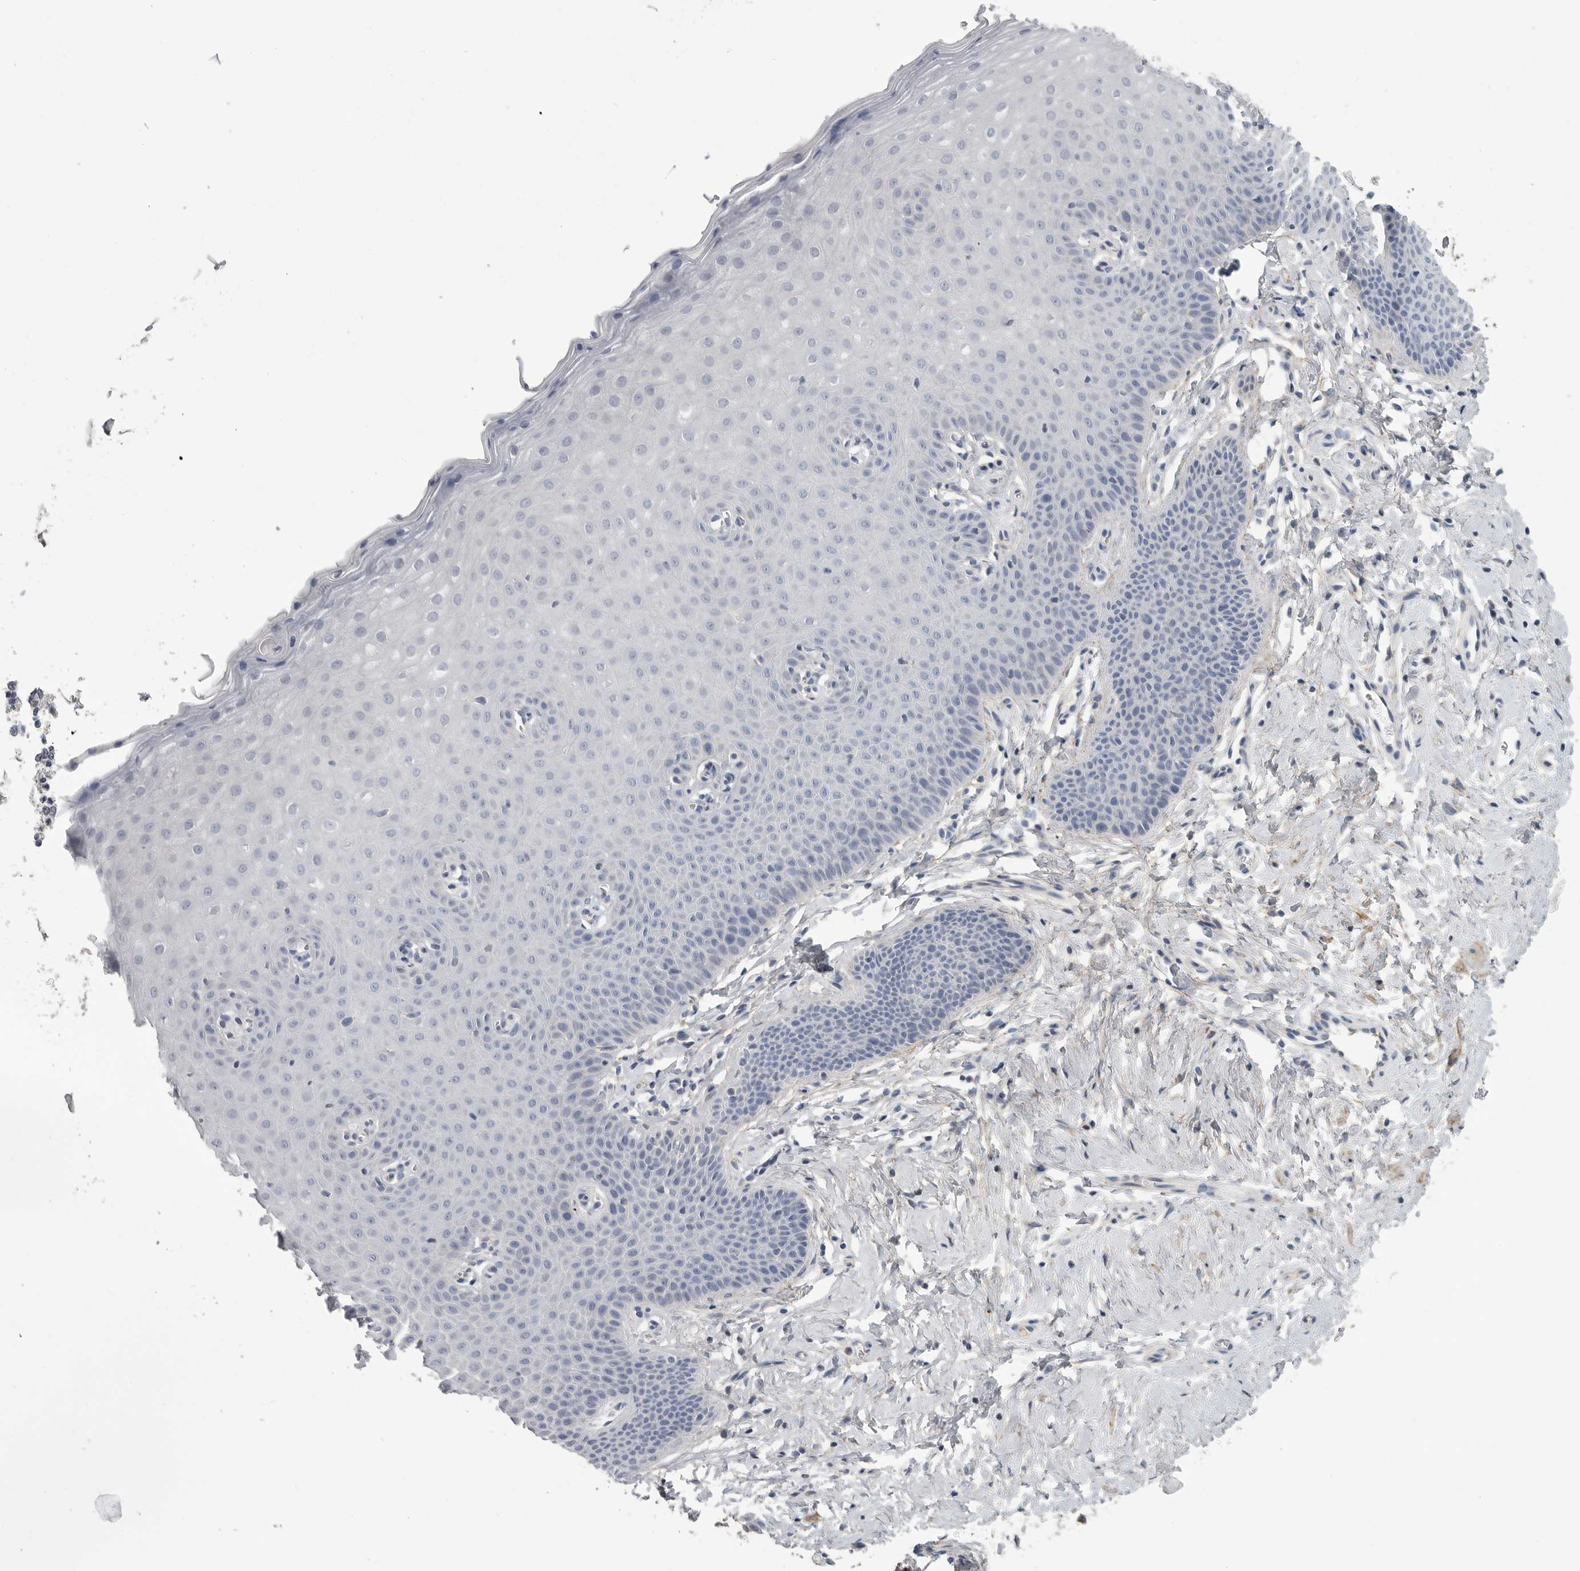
{"staining": {"intensity": "negative", "quantity": "none", "location": "none"}, "tissue": "cervix", "cell_type": "Glandular cells", "image_type": "normal", "snomed": [{"axis": "morphology", "description": "Normal tissue, NOS"}, {"axis": "topography", "description": "Cervix"}], "caption": "The micrograph shows no significant positivity in glandular cells of cervix. The staining was performed using DAB (3,3'-diaminobenzidine) to visualize the protein expression in brown, while the nuclei were stained in blue with hematoxylin (Magnification: 20x).", "gene": "SDC3", "patient": {"sex": "female", "age": 36}}